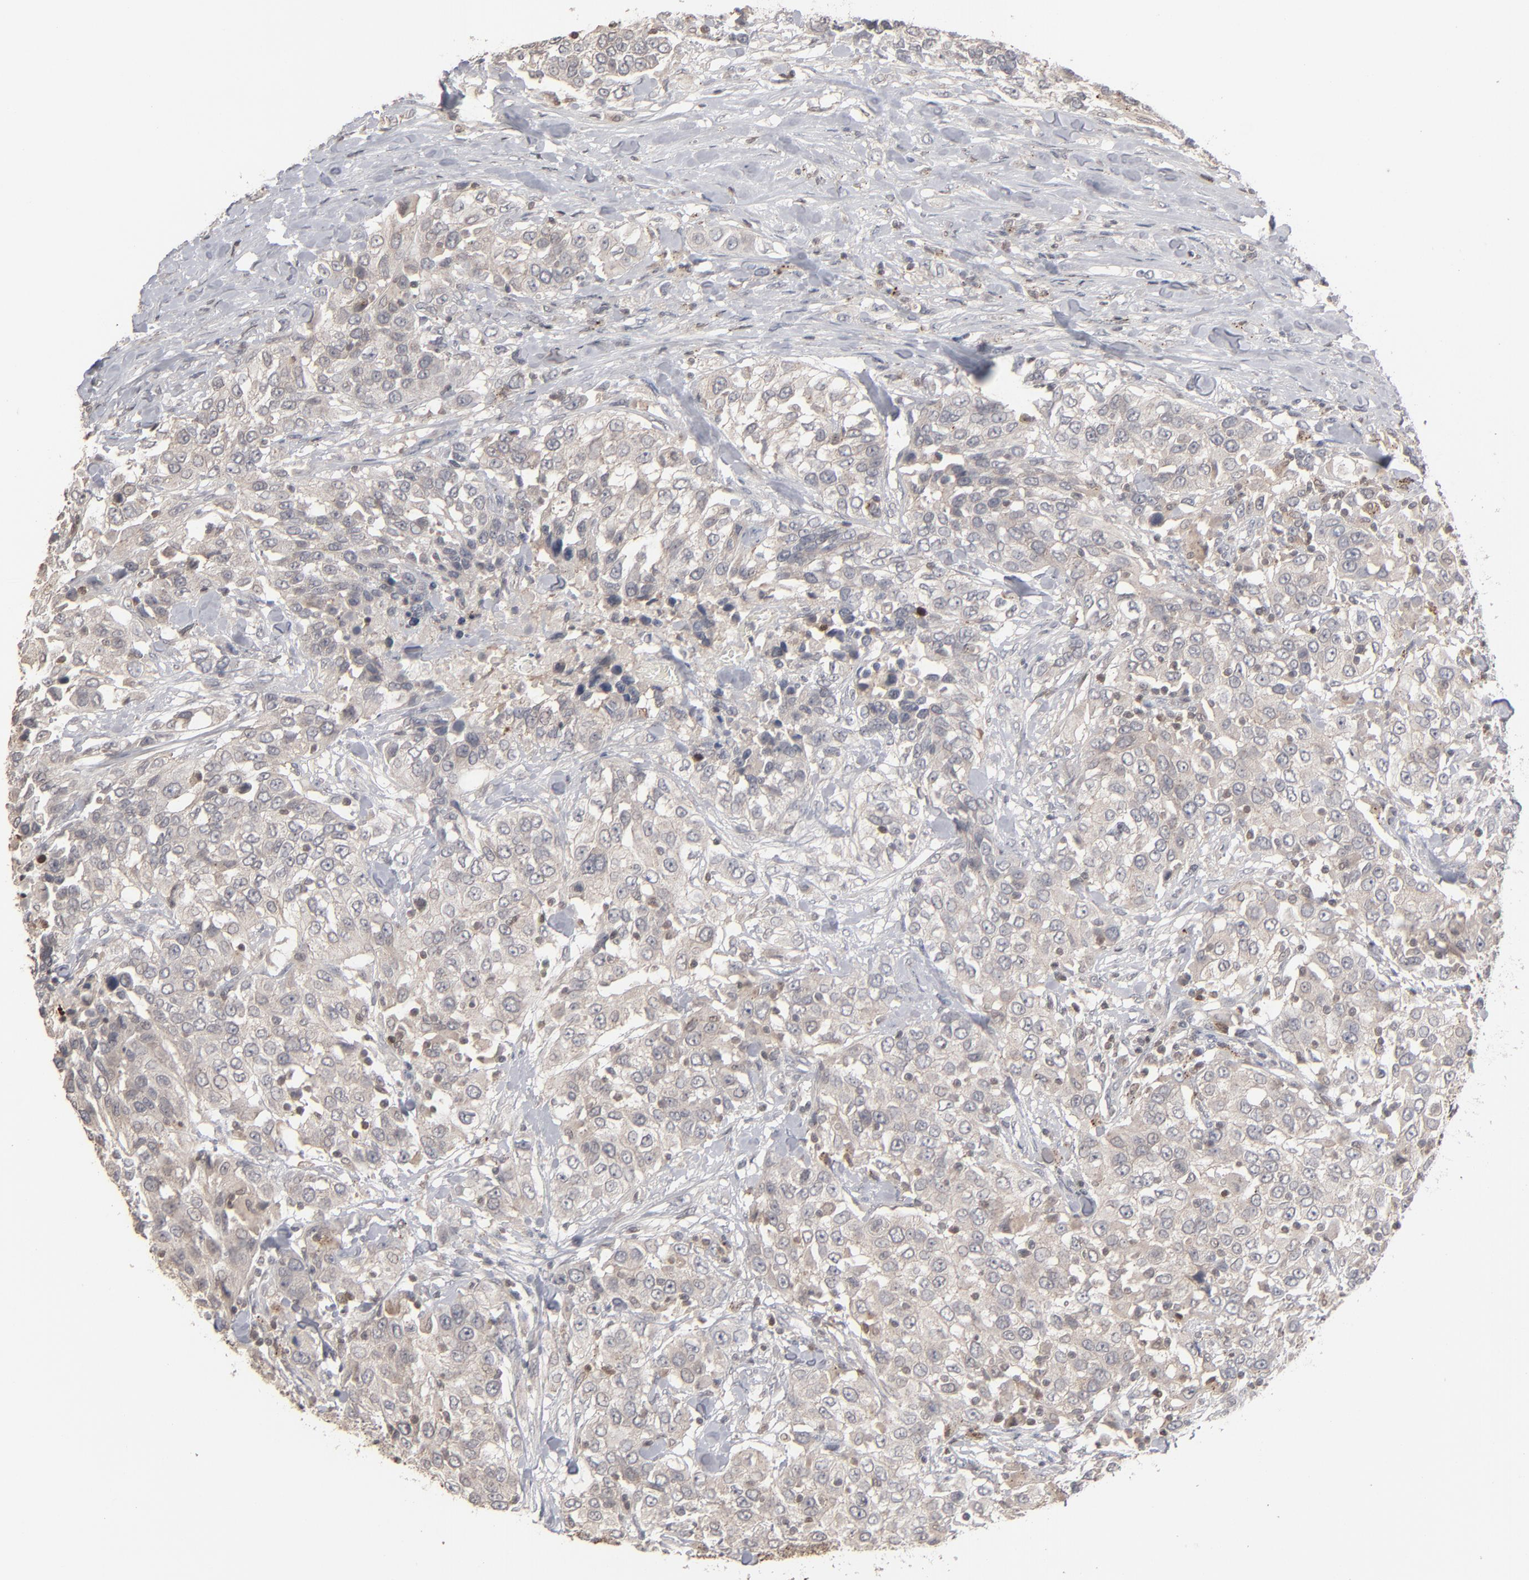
{"staining": {"intensity": "weak", "quantity": ">75%", "location": "cytoplasmic/membranous"}, "tissue": "urothelial cancer", "cell_type": "Tumor cells", "image_type": "cancer", "snomed": [{"axis": "morphology", "description": "Urothelial carcinoma, High grade"}, {"axis": "topography", "description": "Urinary bladder"}], "caption": "Urothelial carcinoma (high-grade) stained with a brown dye demonstrates weak cytoplasmic/membranous positive expression in about >75% of tumor cells.", "gene": "STAT4", "patient": {"sex": "female", "age": 80}}